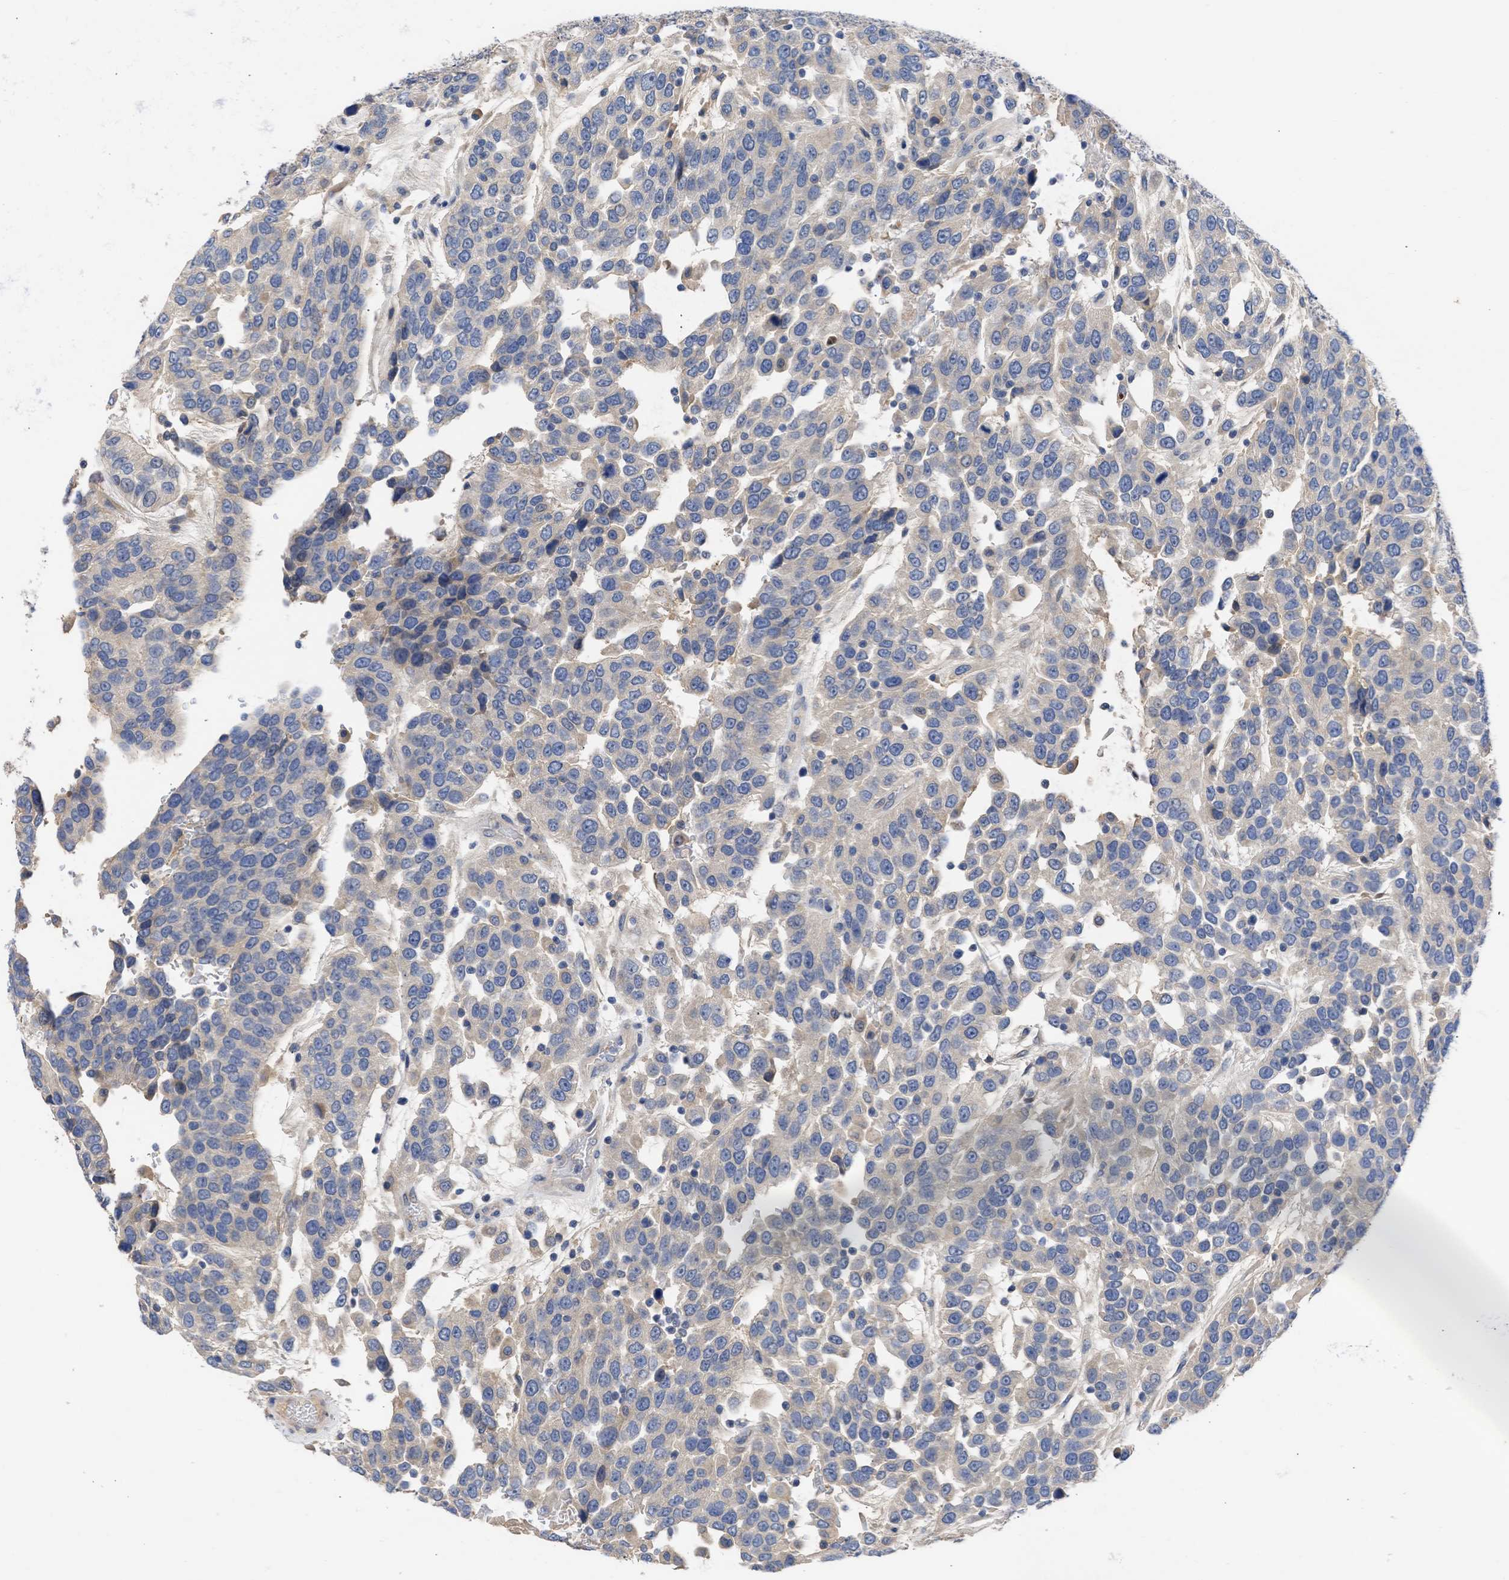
{"staining": {"intensity": "negative", "quantity": "none", "location": "none"}, "tissue": "urothelial cancer", "cell_type": "Tumor cells", "image_type": "cancer", "snomed": [{"axis": "morphology", "description": "Urothelial carcinoma, High grade"}, {"axis": "topography", "description": "Urinary bladder"}], "caption": "Immunohistochemical staining of high-grade urothelial carcinoma exhibits no significant expression in tumor cells.", "gene": "ARHGEF4", "patient": {"sex": "female", "age": 80}}